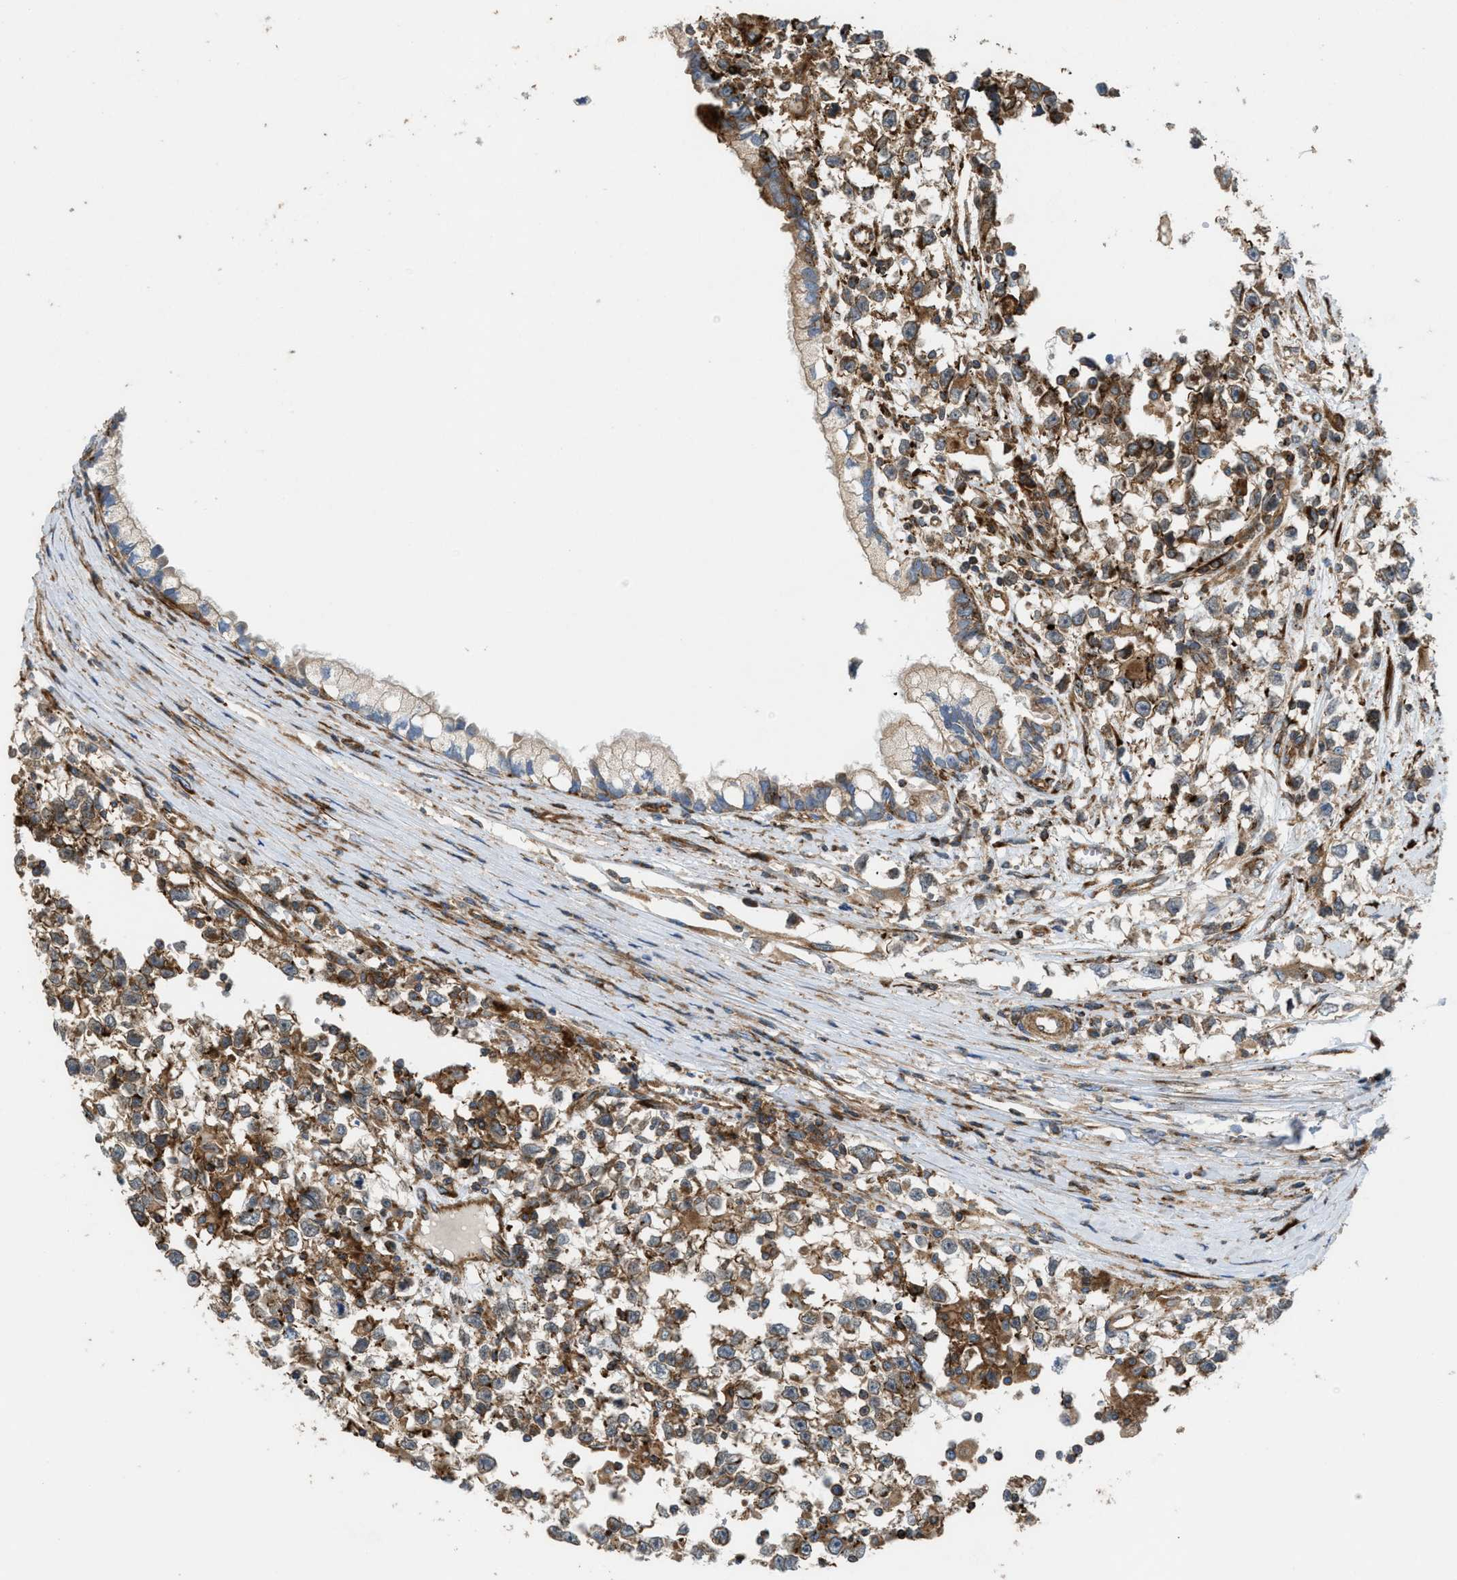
{"staining": {"intensity": "moderate", "quantity": ">75%", "location": "cytoplasmic/membranous"}, "tissue": "testis cancer", "cell_type": "Tumor cells", "image_type": "cancer", "snomed": [{"axis": "morphology", "description": "Seminoma, NOS"}, {"axis": "morphology", "description": "Carcinoma, Embryonal, NOS"}, {"axis": "topography", "description": "Testis"}], "caption": "Tumor cells show medium levels of moderate cytoplasmic/membranous staining in approximately >75% of cells in testis cancer. (Stains: DAB (3,3'-diaminobenzidine) in brown, nuclei in blue, Microscopy: brightfield microscopy at high magnification).", "gene": "EGLN1", "patient": {"sex": "male", "age": 51}}